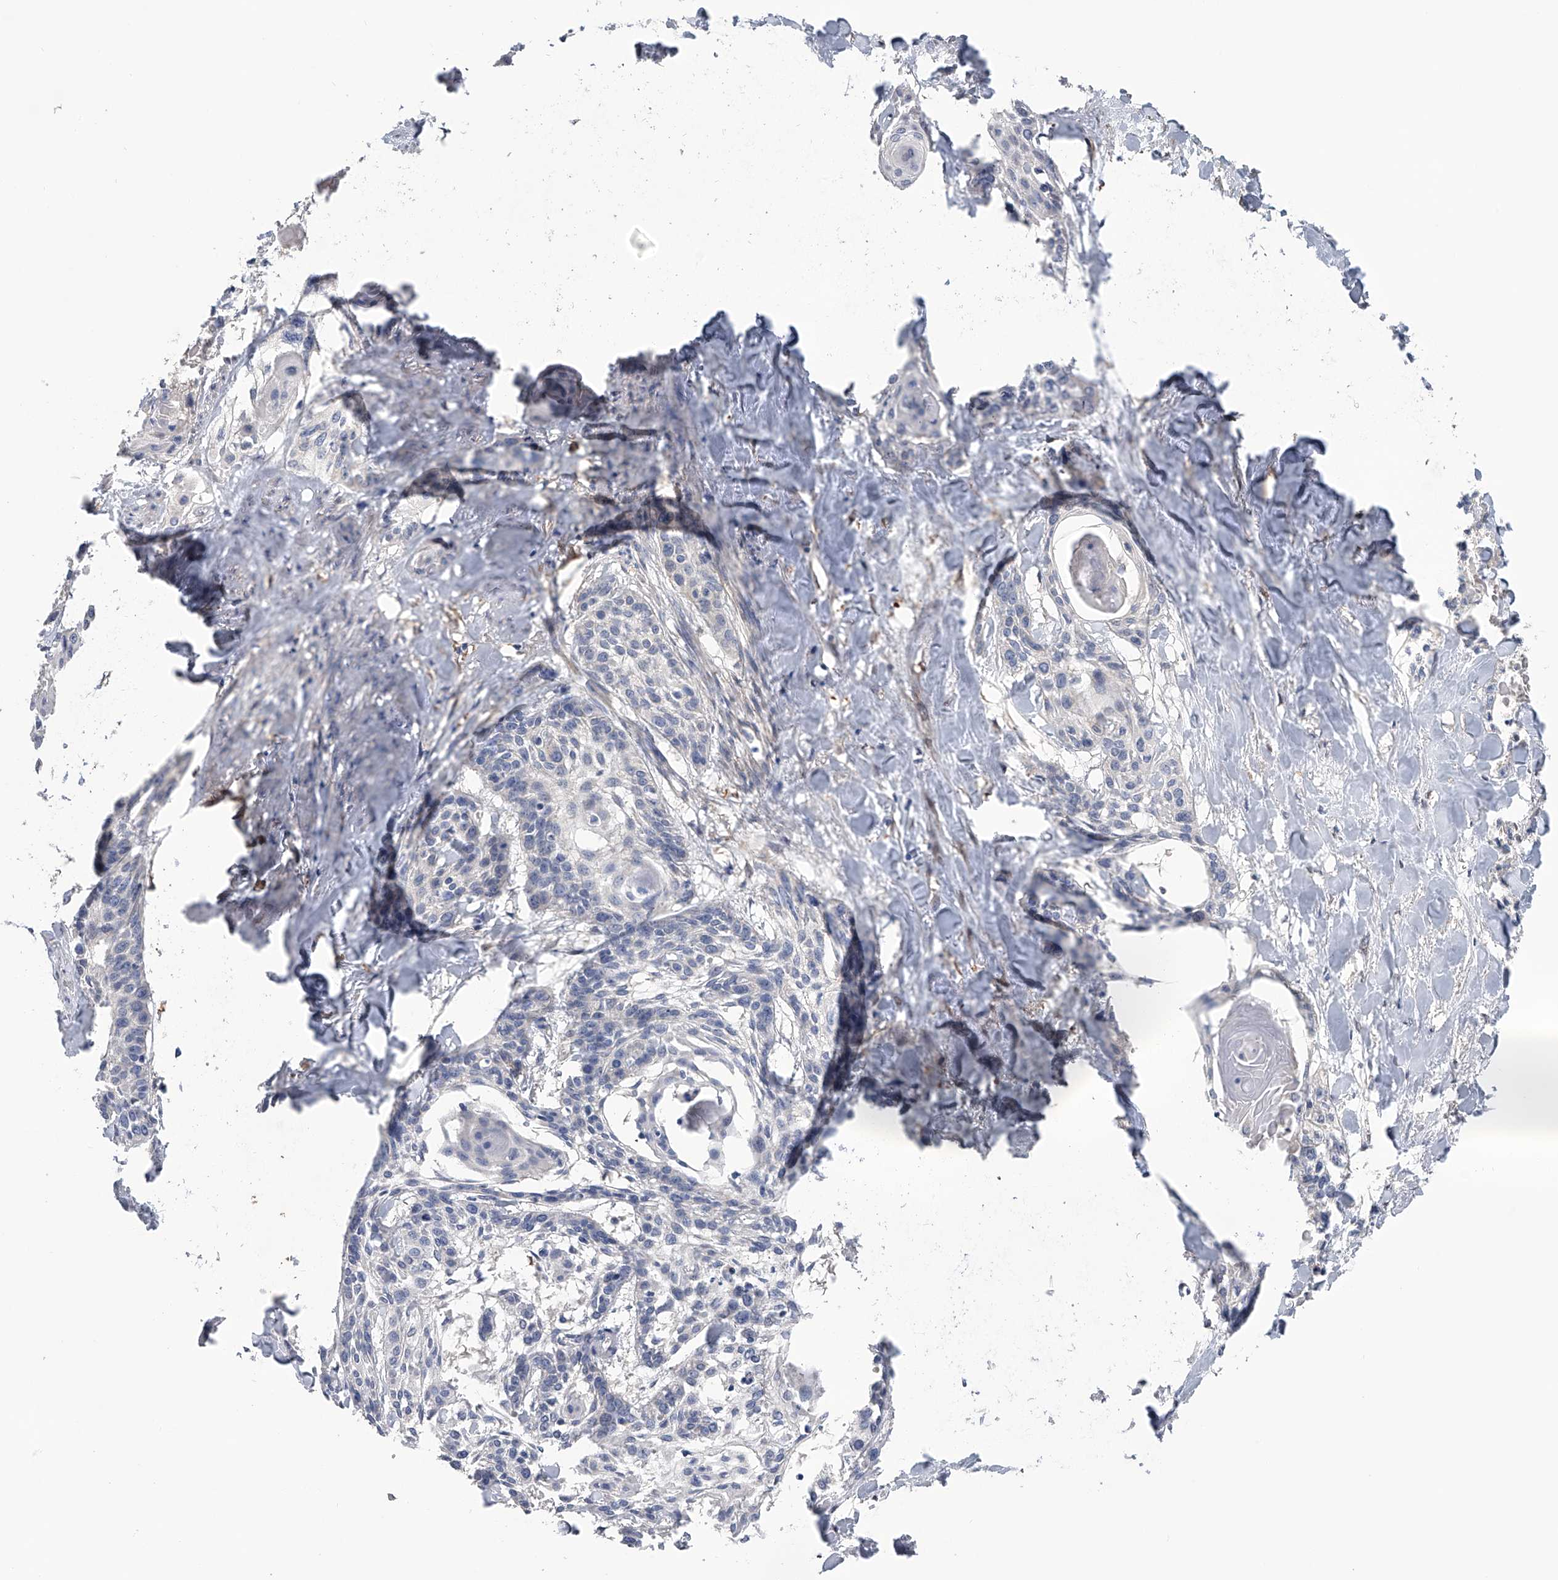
{"staining": {"intensity": "negative", "quantity": "none", "location": "none"}, "tissue": "cervical cancer", "cell_type": "Tumor cells", "image_type": "cancer", "snomed": [{"axis": "morphology", "description": "Squamous cell carcinoma, NOS"}, {"axis": "topography", "description": "Cervix"}], "caption": "High power microscopy micrograph of an IHC image of cervical cancer (squamous cell carcinoma), revealing no significant positivity in tumor cells.", "gene": "PGM3", "patient": {"sex": "female", "age": 57}}